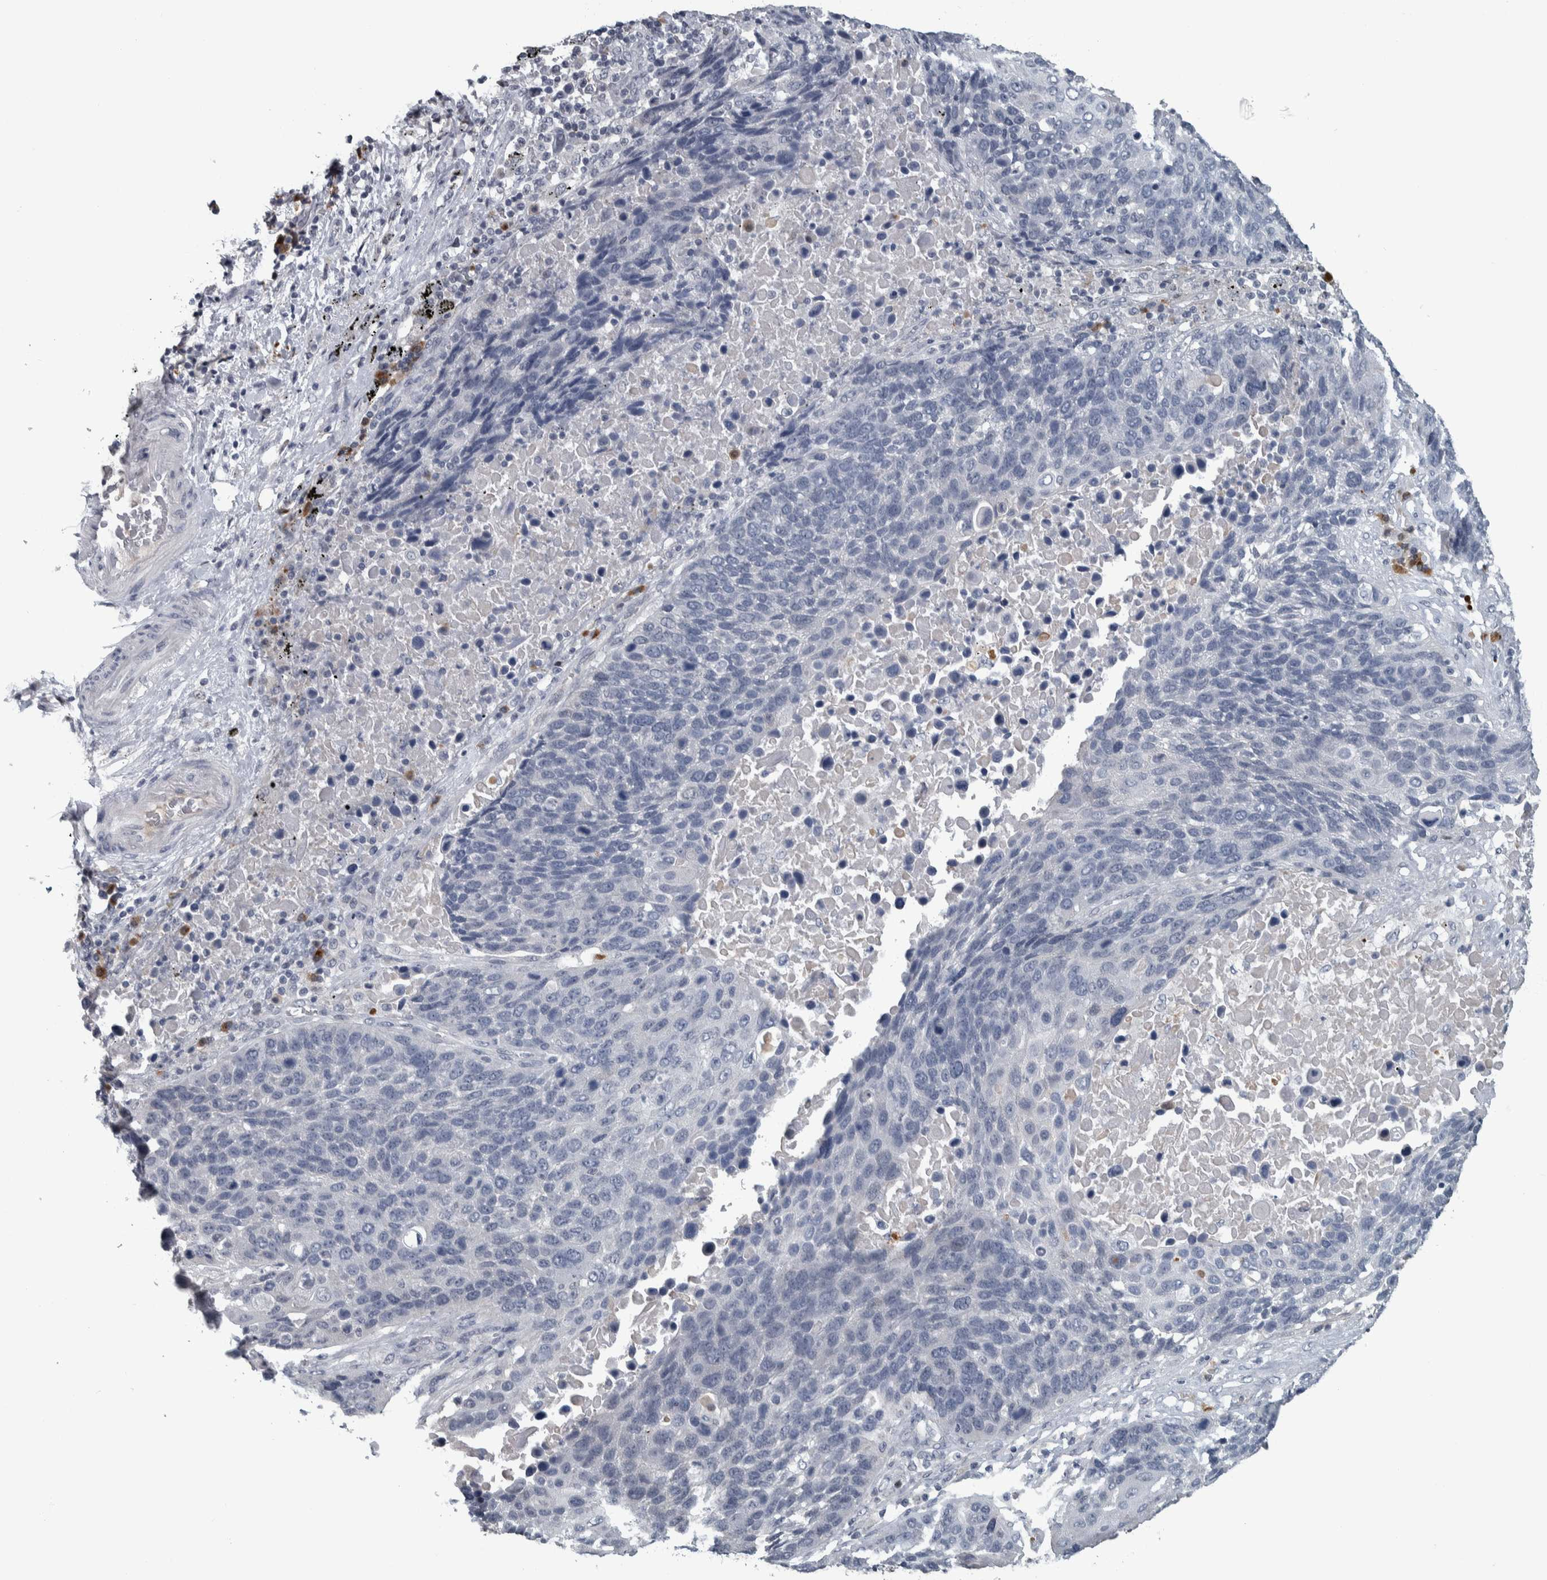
{"staining": {"intensity": "negative", "quantity": "none", "location": "none"}, "tissue": "lung cancer", "cell_type": "Tumor cells", "image_type": "cancer", "snomed": [{"axis": "morphology", "description": "Squamous cell carcinoma, NOS"}, {"axis": "topography", "description": "Lung"}], "caption": "Tumor cells show no significant positivity in squamous cell carcinoma (lung). (DAB immunohistochemistry (IHC) visualized using brightfield microscopy, high magnification).", "gene": "CAVIN4", "patient": {"sex": "male", "age": 66}}